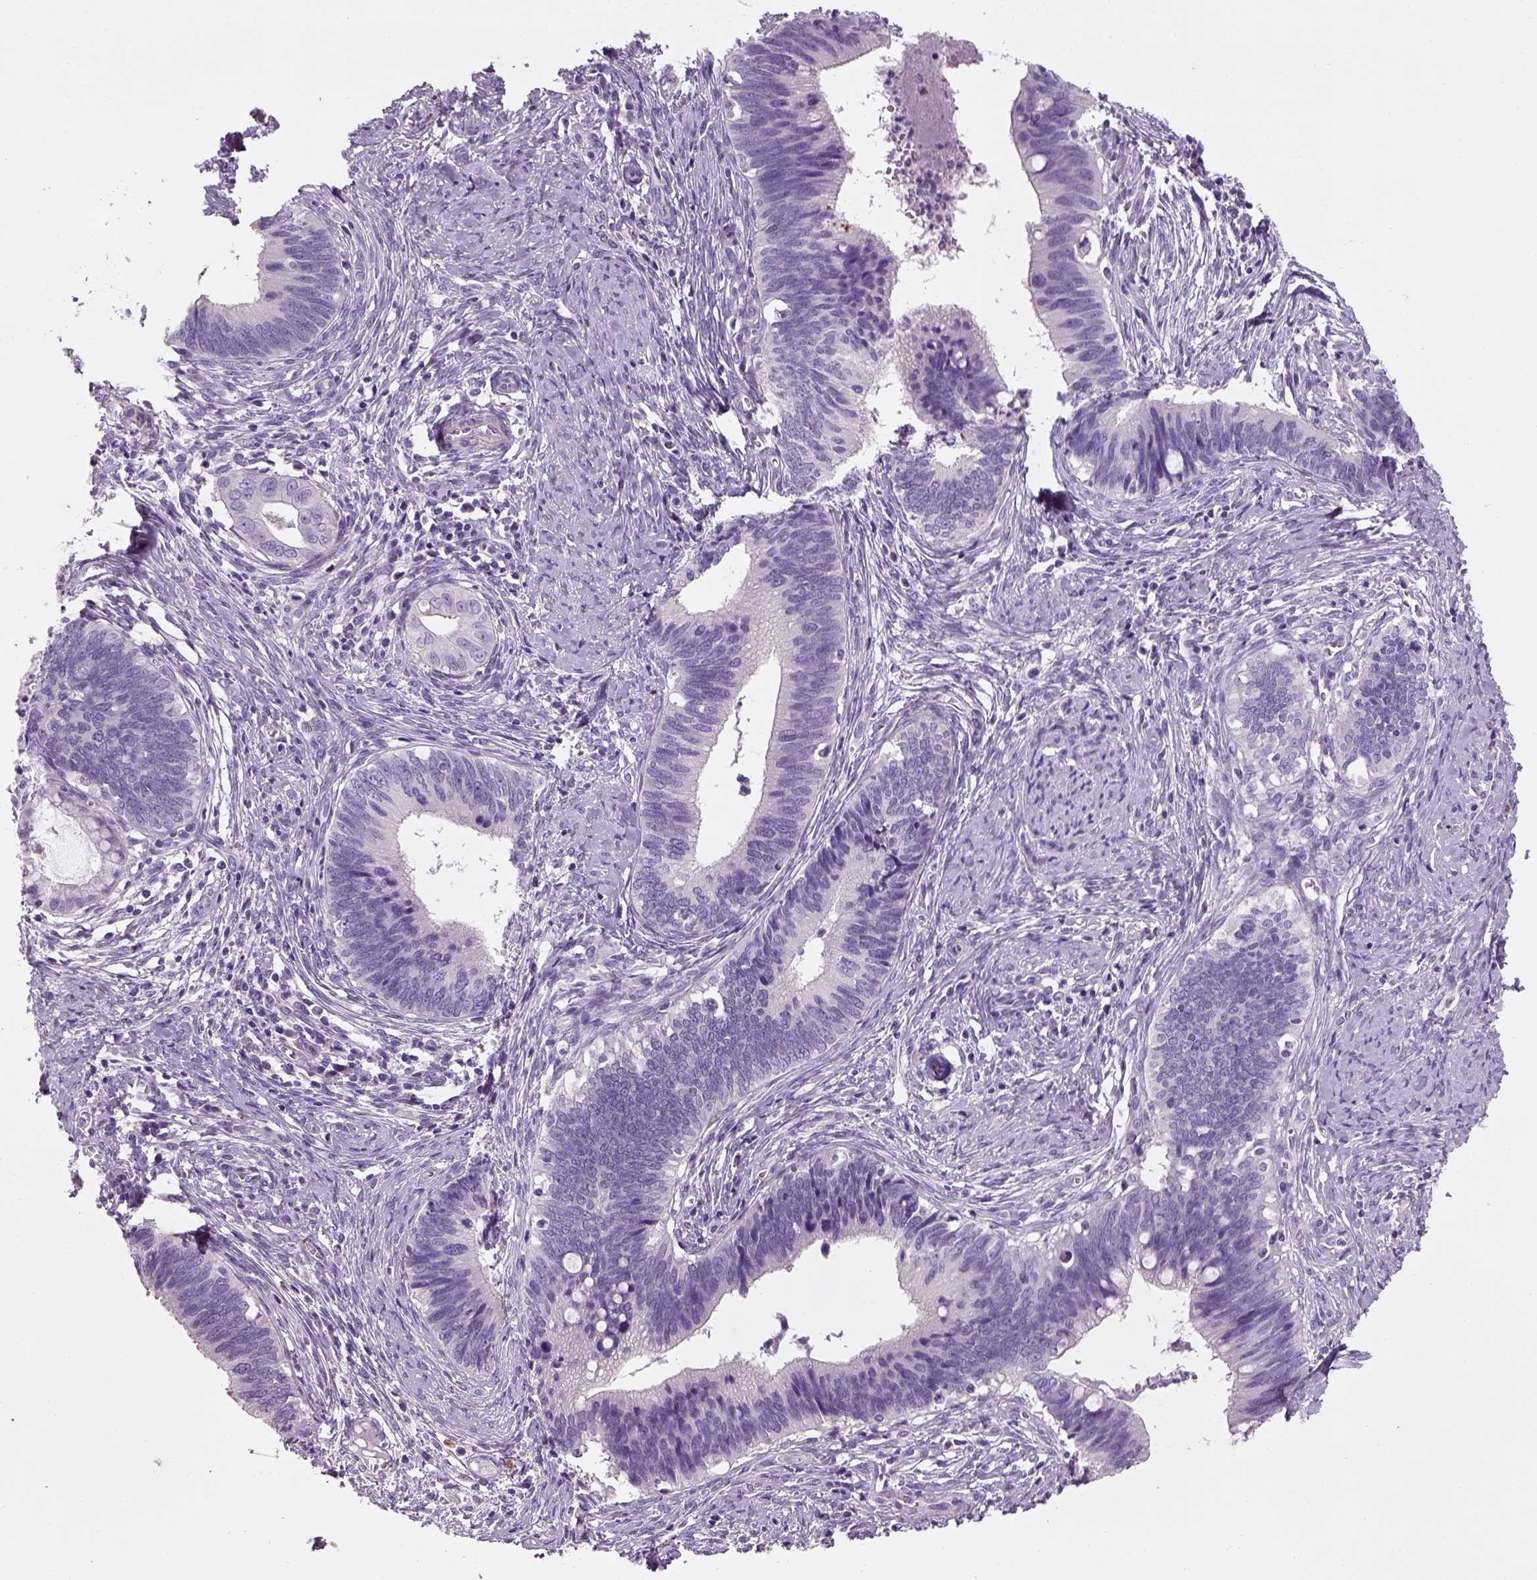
{"staining": {"intensity": "negative", "quantity": "none", "location": "none"}, "tissue": "cervical cancer", "cell_type": "Tumor cells", "image_type": "cancer", "snomed": [{"axis": "morphology", "description": "Adenocarcinoma, NOS"}, {"axis": "topography", "description": "Cervix"}], "caption": "IHC of cervical adenocarcinoma displays no positivity in tumor cells.", "gene": "ELOVL3", "patient": {"sex": "female", "age": 42}}